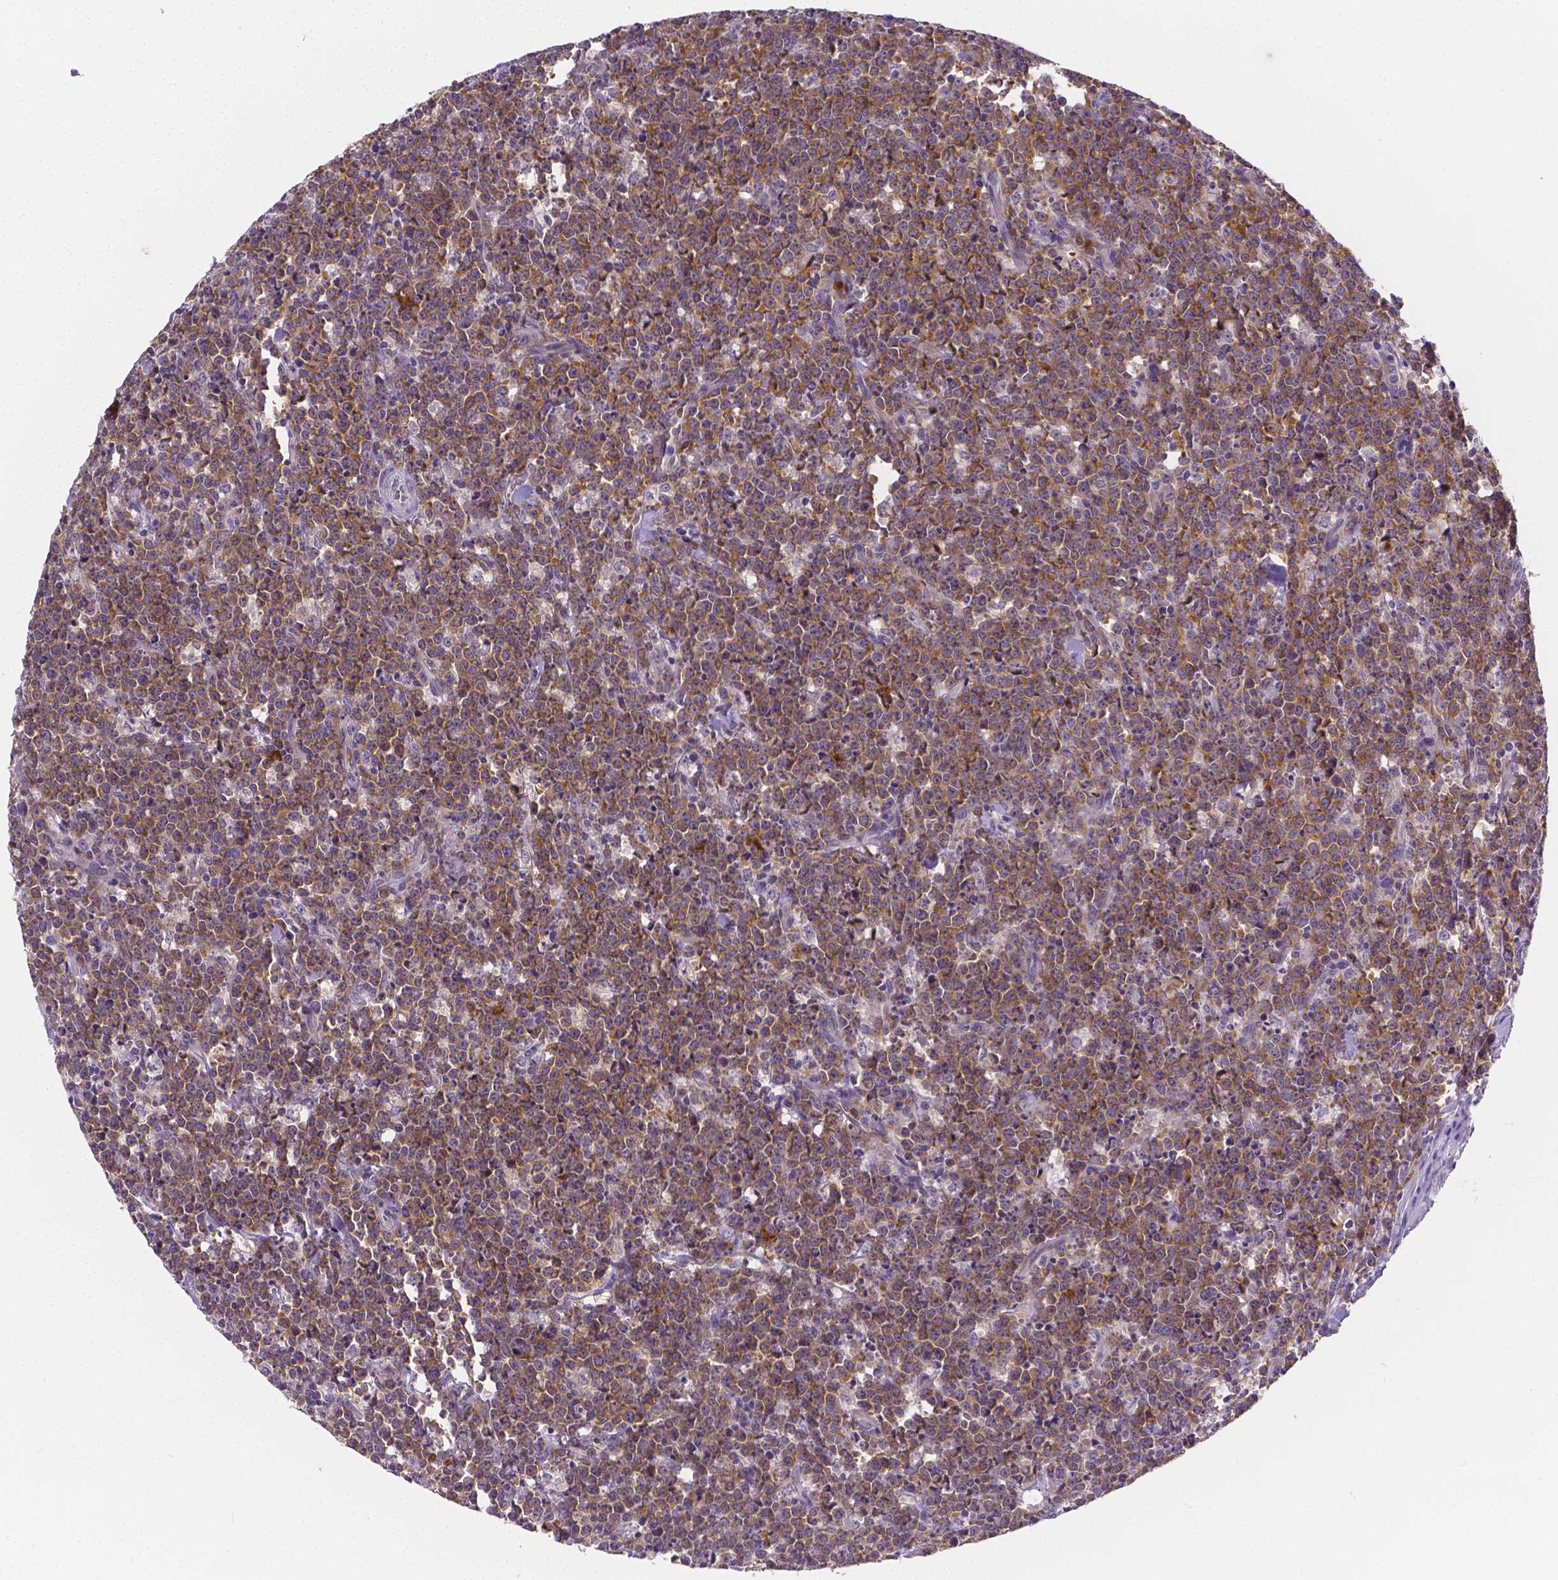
{"staining": {"intensity": "weak", "quantity": ">75%", "location": "cytoplasmic/membranous"}, "tissue": "lymphoma", "cell_type": "Tumor cells", "image_type": "cancer", "snomed": [{"axis": "morphology", "description": "Malignant lymphoma, non-Hodgkin's type, High grade"}, {"axis": "topography", "description": "Small intestine"}], "caption": "IHC of malignant lymphoma, non-Hodgkin's type (high-grade) exhibits low levels of weak cytoplasmic/membranous positivity in approximately >75% of tumor cells. (brown staining indicates protein expression, while blue staining denotes nuclei).", "gene": "ZNRD2", "patient": {"sex": "female", "age": 56}}